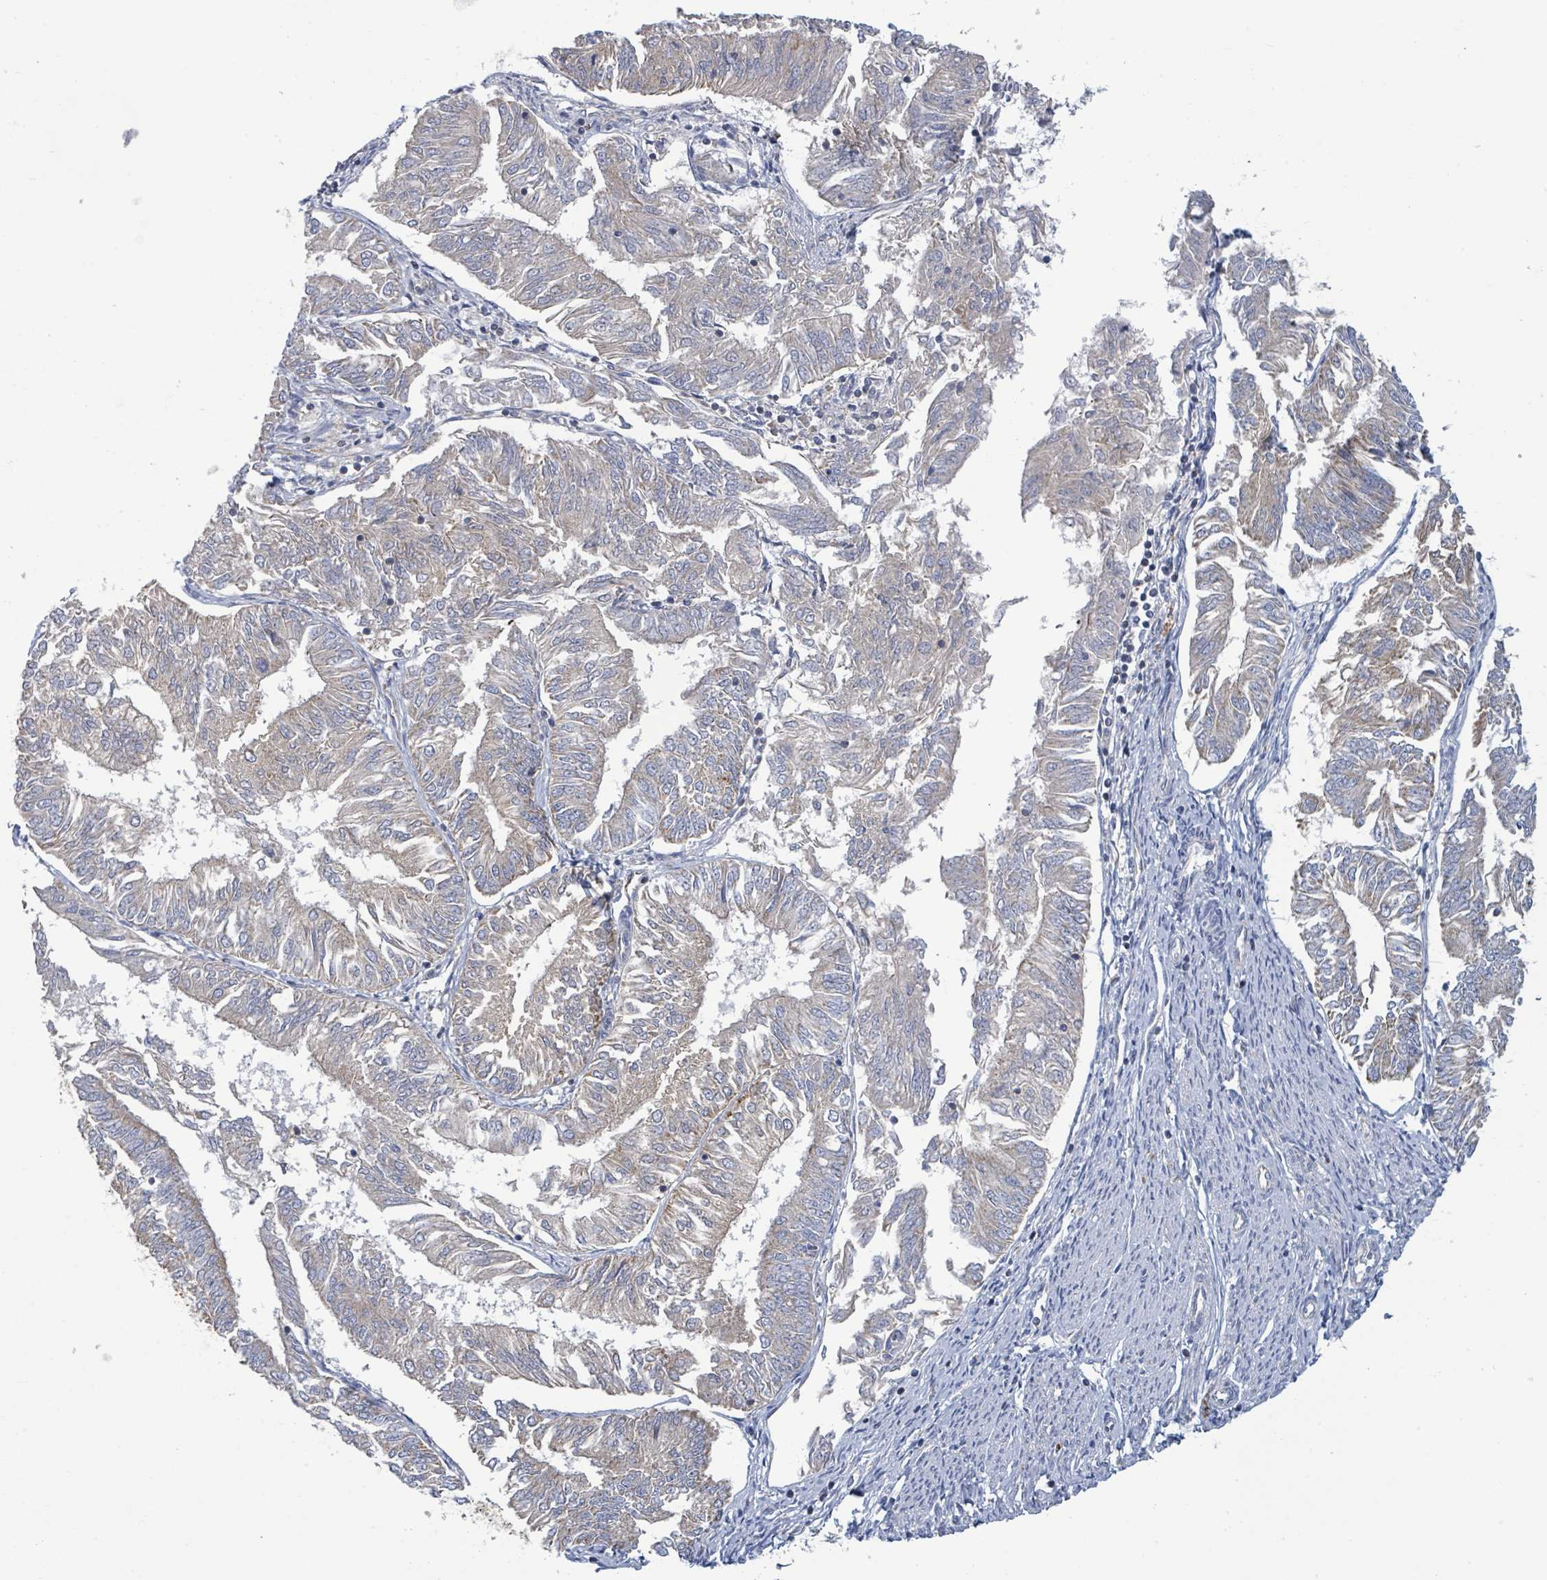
{"staining": {"intensity": "negative", "quantity": "none", "location": "none"}, "tissue": "endometrial cancer", "cell_type": "Tumor cells", "image_type": "cancer", "snomed": [{"axis": "morphology", "description": "Adenocarcinoma, NOS"}, {"axis": "topography", "description": "Endometrium"}], "caption": "Human endometrial adenocarcinoma stained for a protein using IHC exhibits no positivity in tumor cells.", "gene": "SUCLG2", "patient": {"sex": "female", "age": 58}}